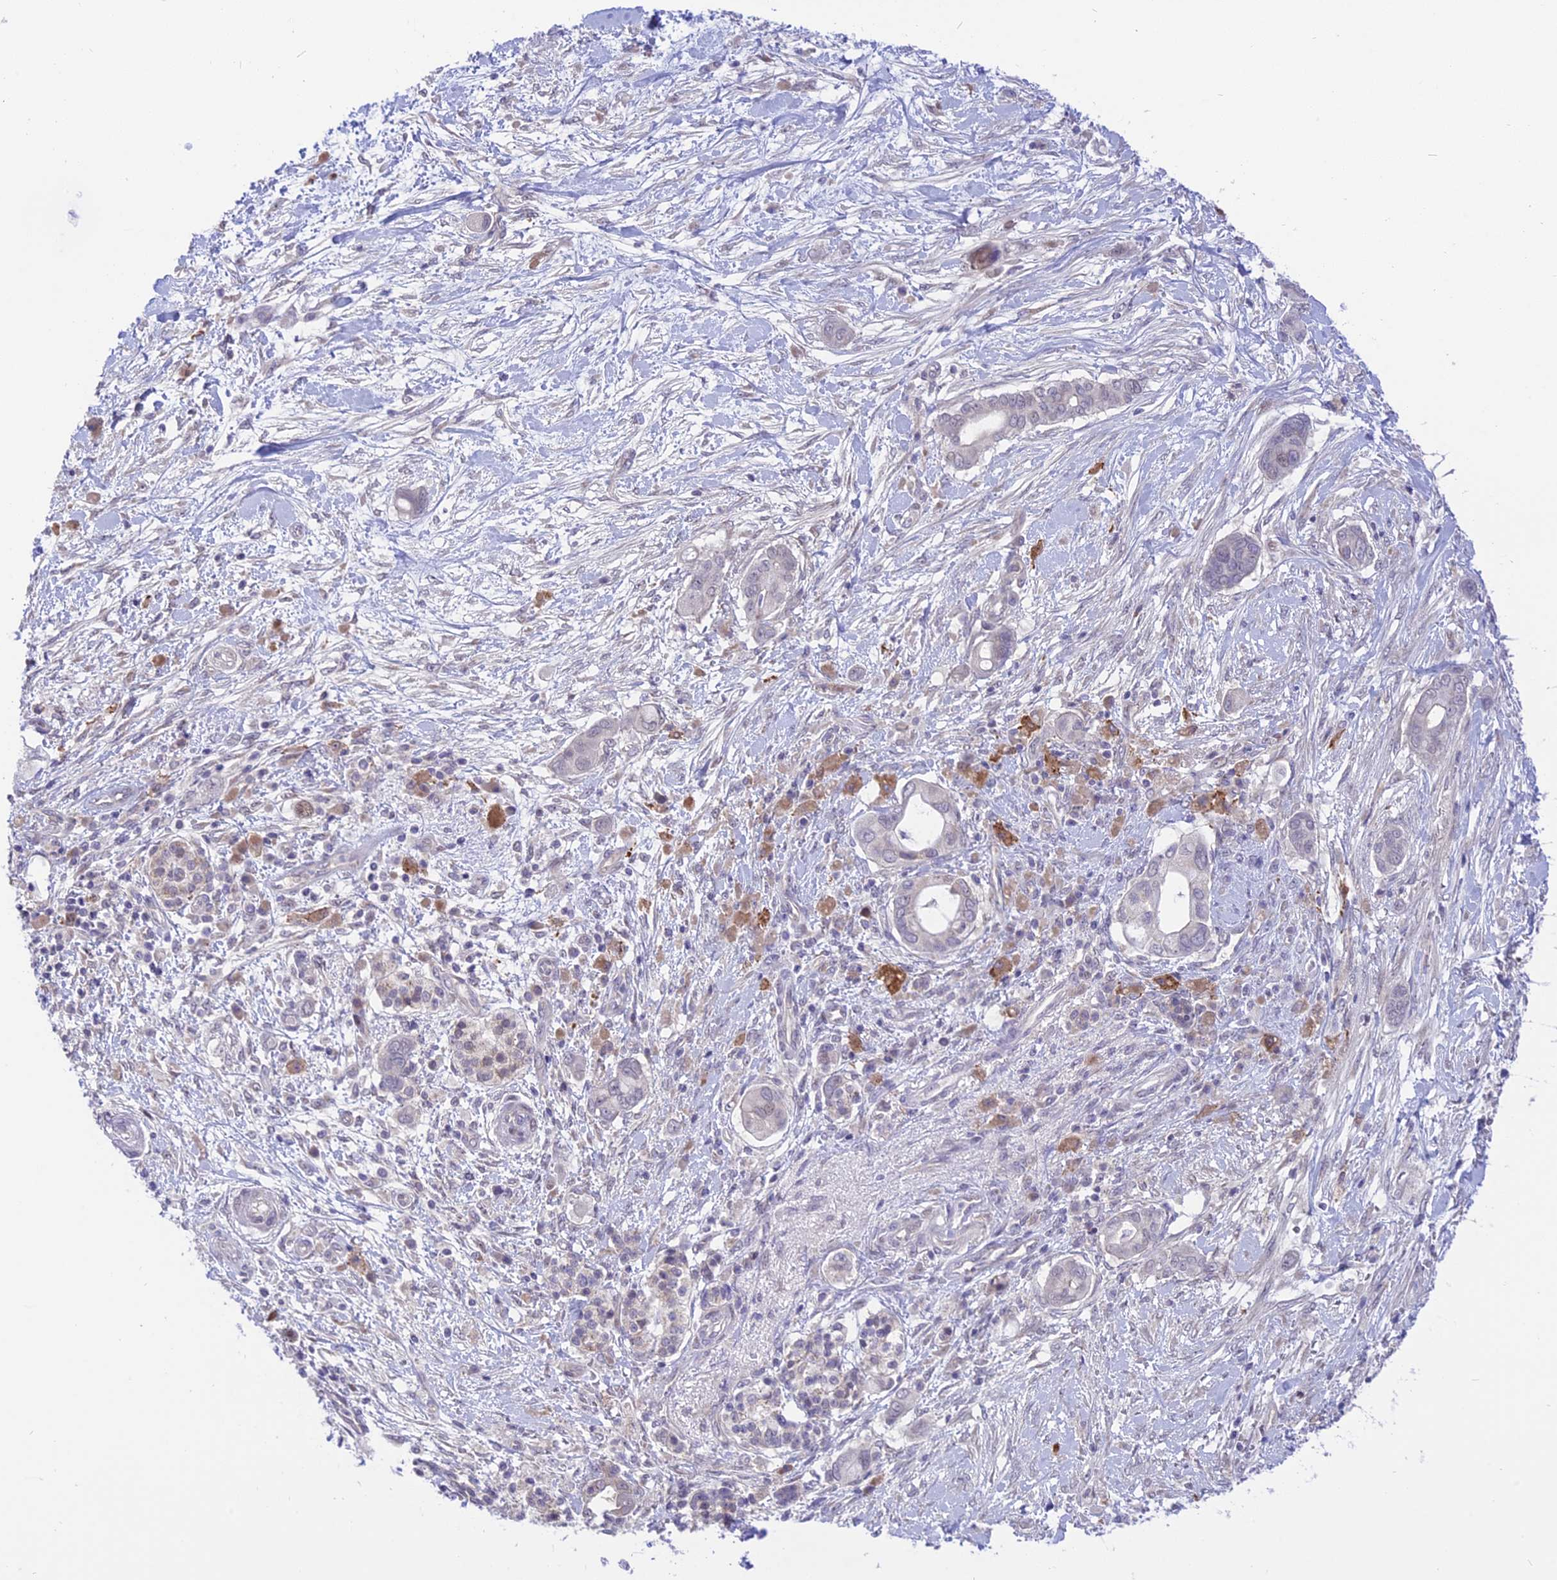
{"staining": {"intensity": "negative", "quantity": "none", "location": "none"}, "tissue": "pancreatic cancer", "cell_type": "Tumor cells", "image_type": "cancer", "snomed": [{"axis": "morphology", "description": "Adenocarcinoma, NOS"}, {"axis": "topography", "description": "Pancreas"}], "caption": "Protein analysis of pancreatic cancer demonstrates no significant positivity in tumor cells. Brightfield microscopy of immunohistochemistry (IHC) stained with DAB (brown) and hematoxylin (blue), captured at high magnification.", "gene": "ZNF837", "patient": {"sex": "male", "age": 68}}